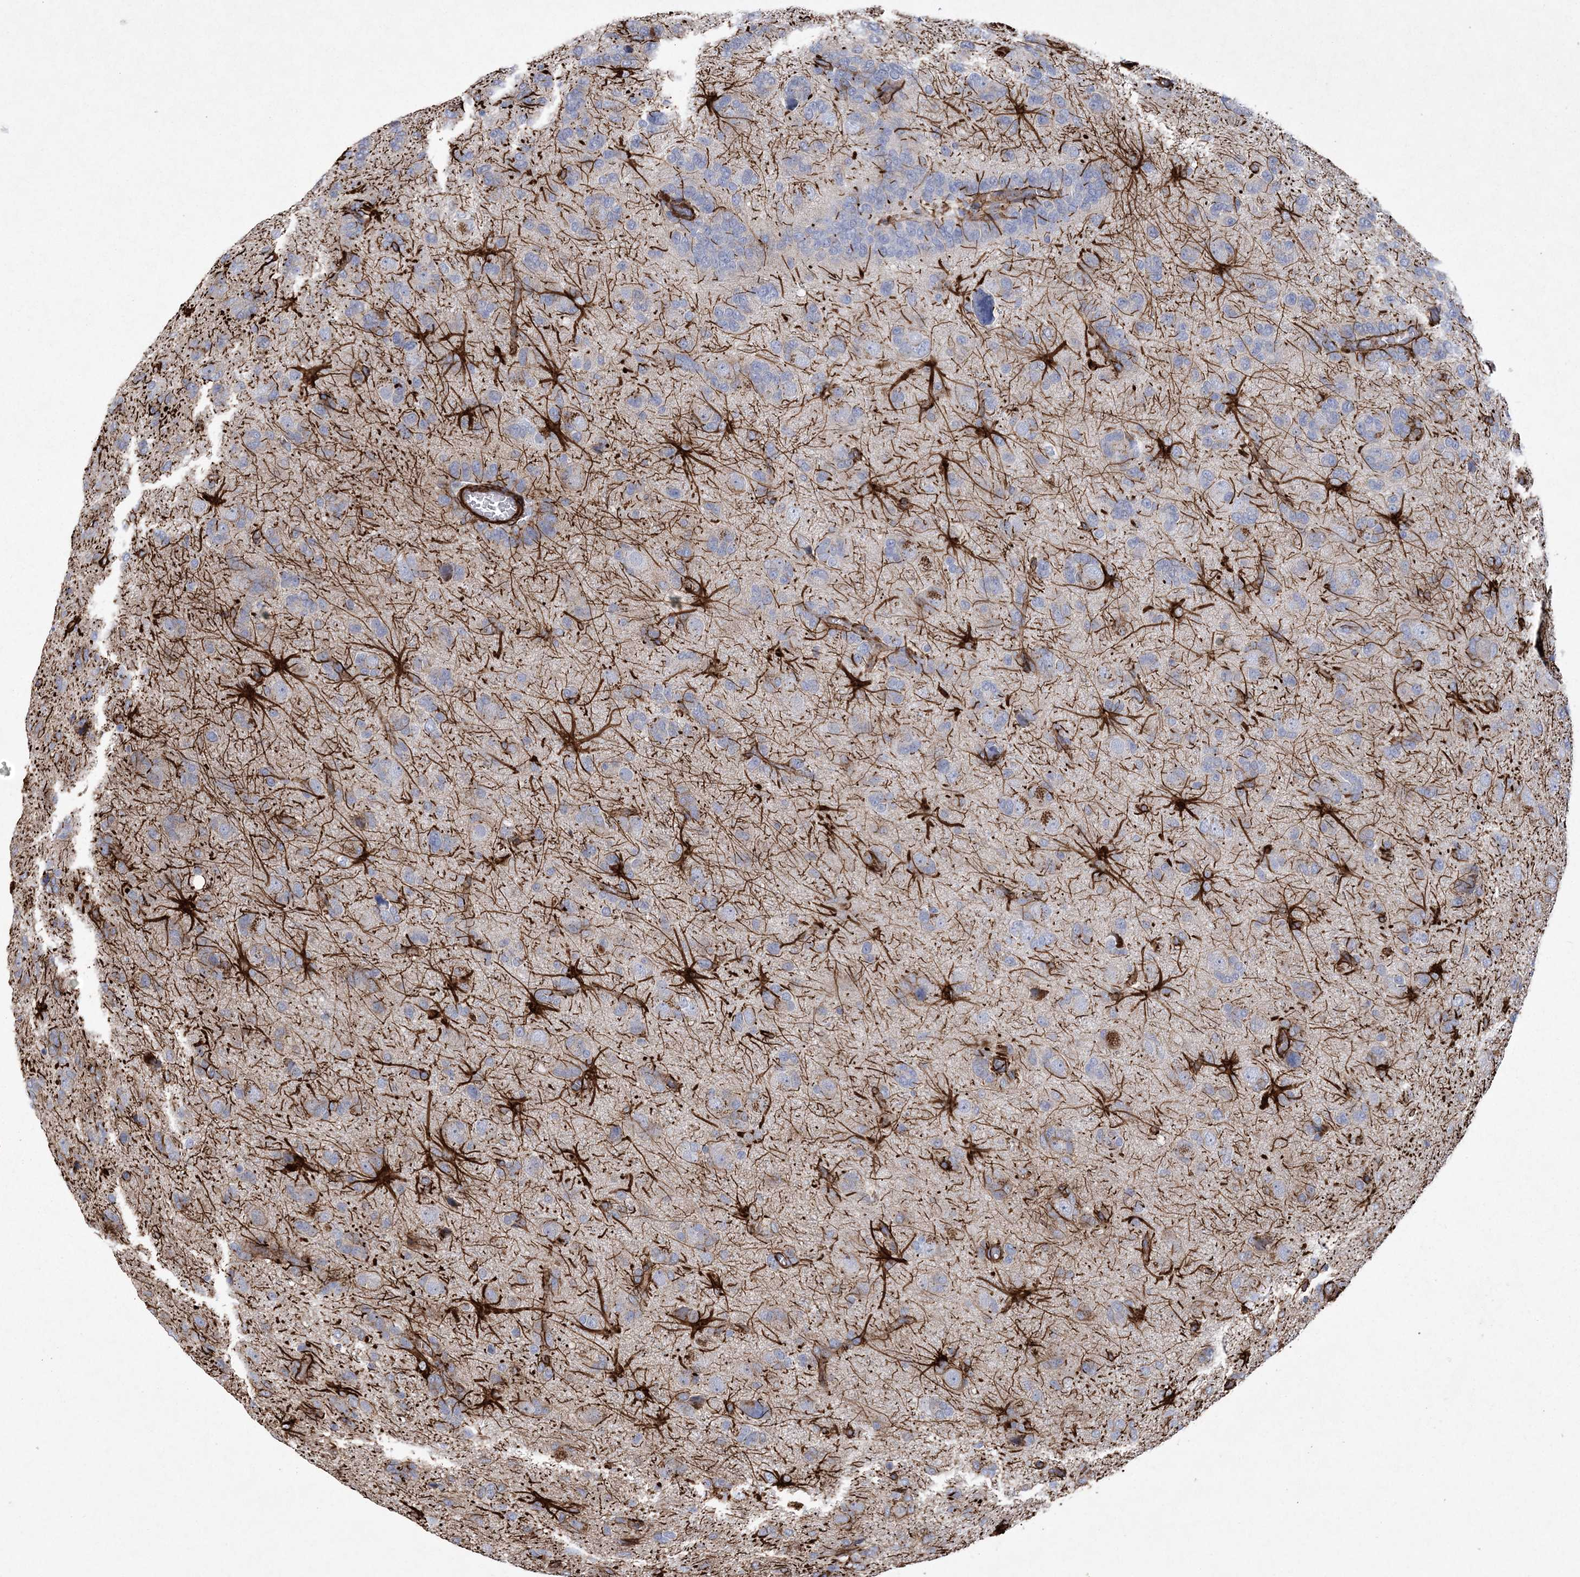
{"staining": {"intensity": "weak", "quantity": "25%-75%", "location": "cytoplasmic/membranous"}, "tissue": "glioma", "cell_type": "Tumor cells", "image_type": "cancer", "snomed": [{"axis": "morphology", "description": "Glioma, malignant, High grade"}, {"axis": "topography", "description": "Brain"}], "caption": "High-power microscopy captured an immunohistochemistry photomicrograph of high-grade glioma (malignant), revealing weak cytoplasmic/membranous staining in about 25%-75% of tumor cells.", "gene": "ARSJ", "patient": {"sex": "female", "age": 59}}